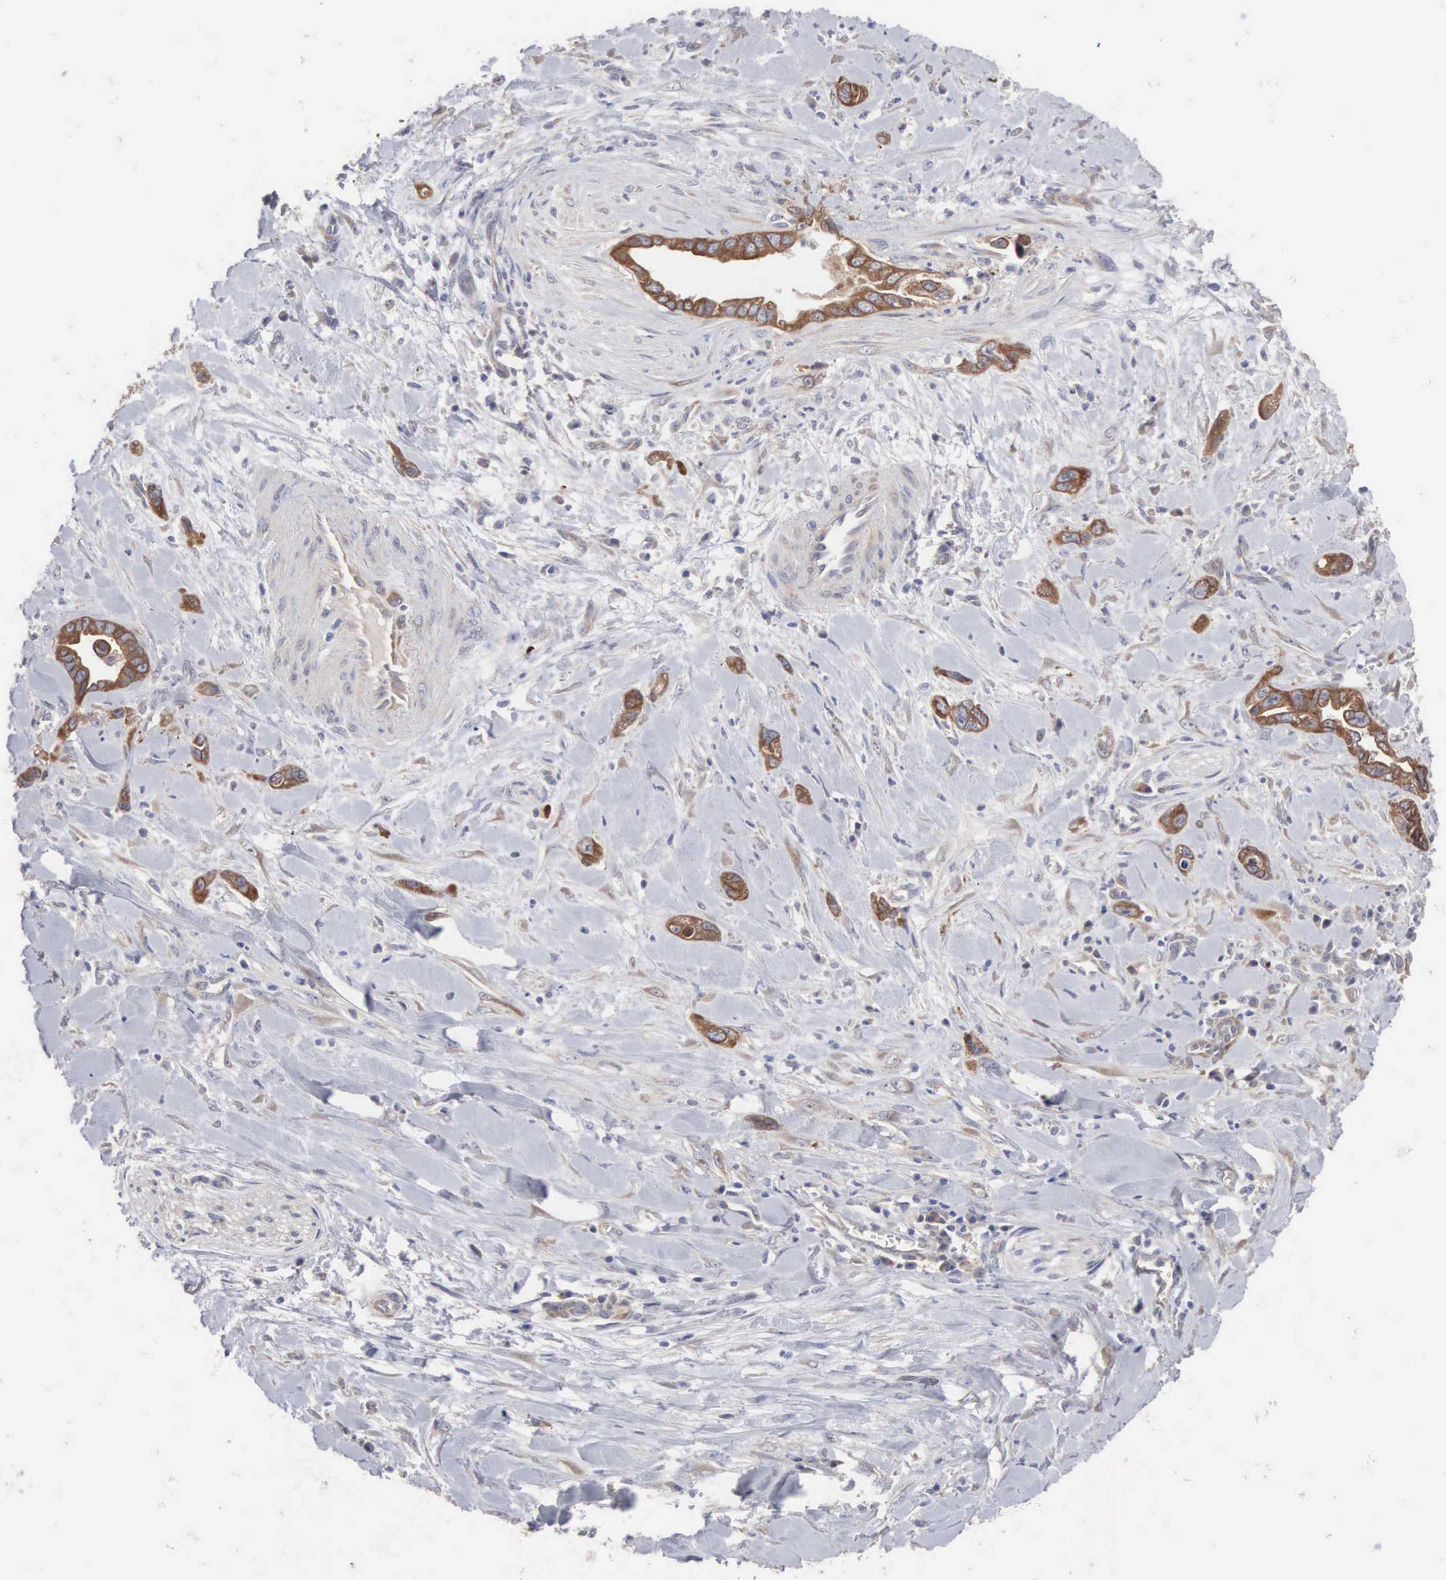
{"staining": {"intensity": "moderate", "quantity": ">75%", "location": "cytoplasmic/membranous"}, "tissue": "pancreatic cancer", "cell_type": "Tumor cells", "image_type": "cancer", "snomed": [{"axis": "morphology", "description": "Adenocarcinoma, NOS"}, {"axis": "topography", "description": "Pancreas"}], "caption": "A medium amount of moderate cytoplasmic/membranous positivity is seen in approximately >75% of tumor cells in pancreatic cancer (adenocarcinoma) tissue.", "gene": "INF2", "patient": {"sex": "male", "age": 69}}